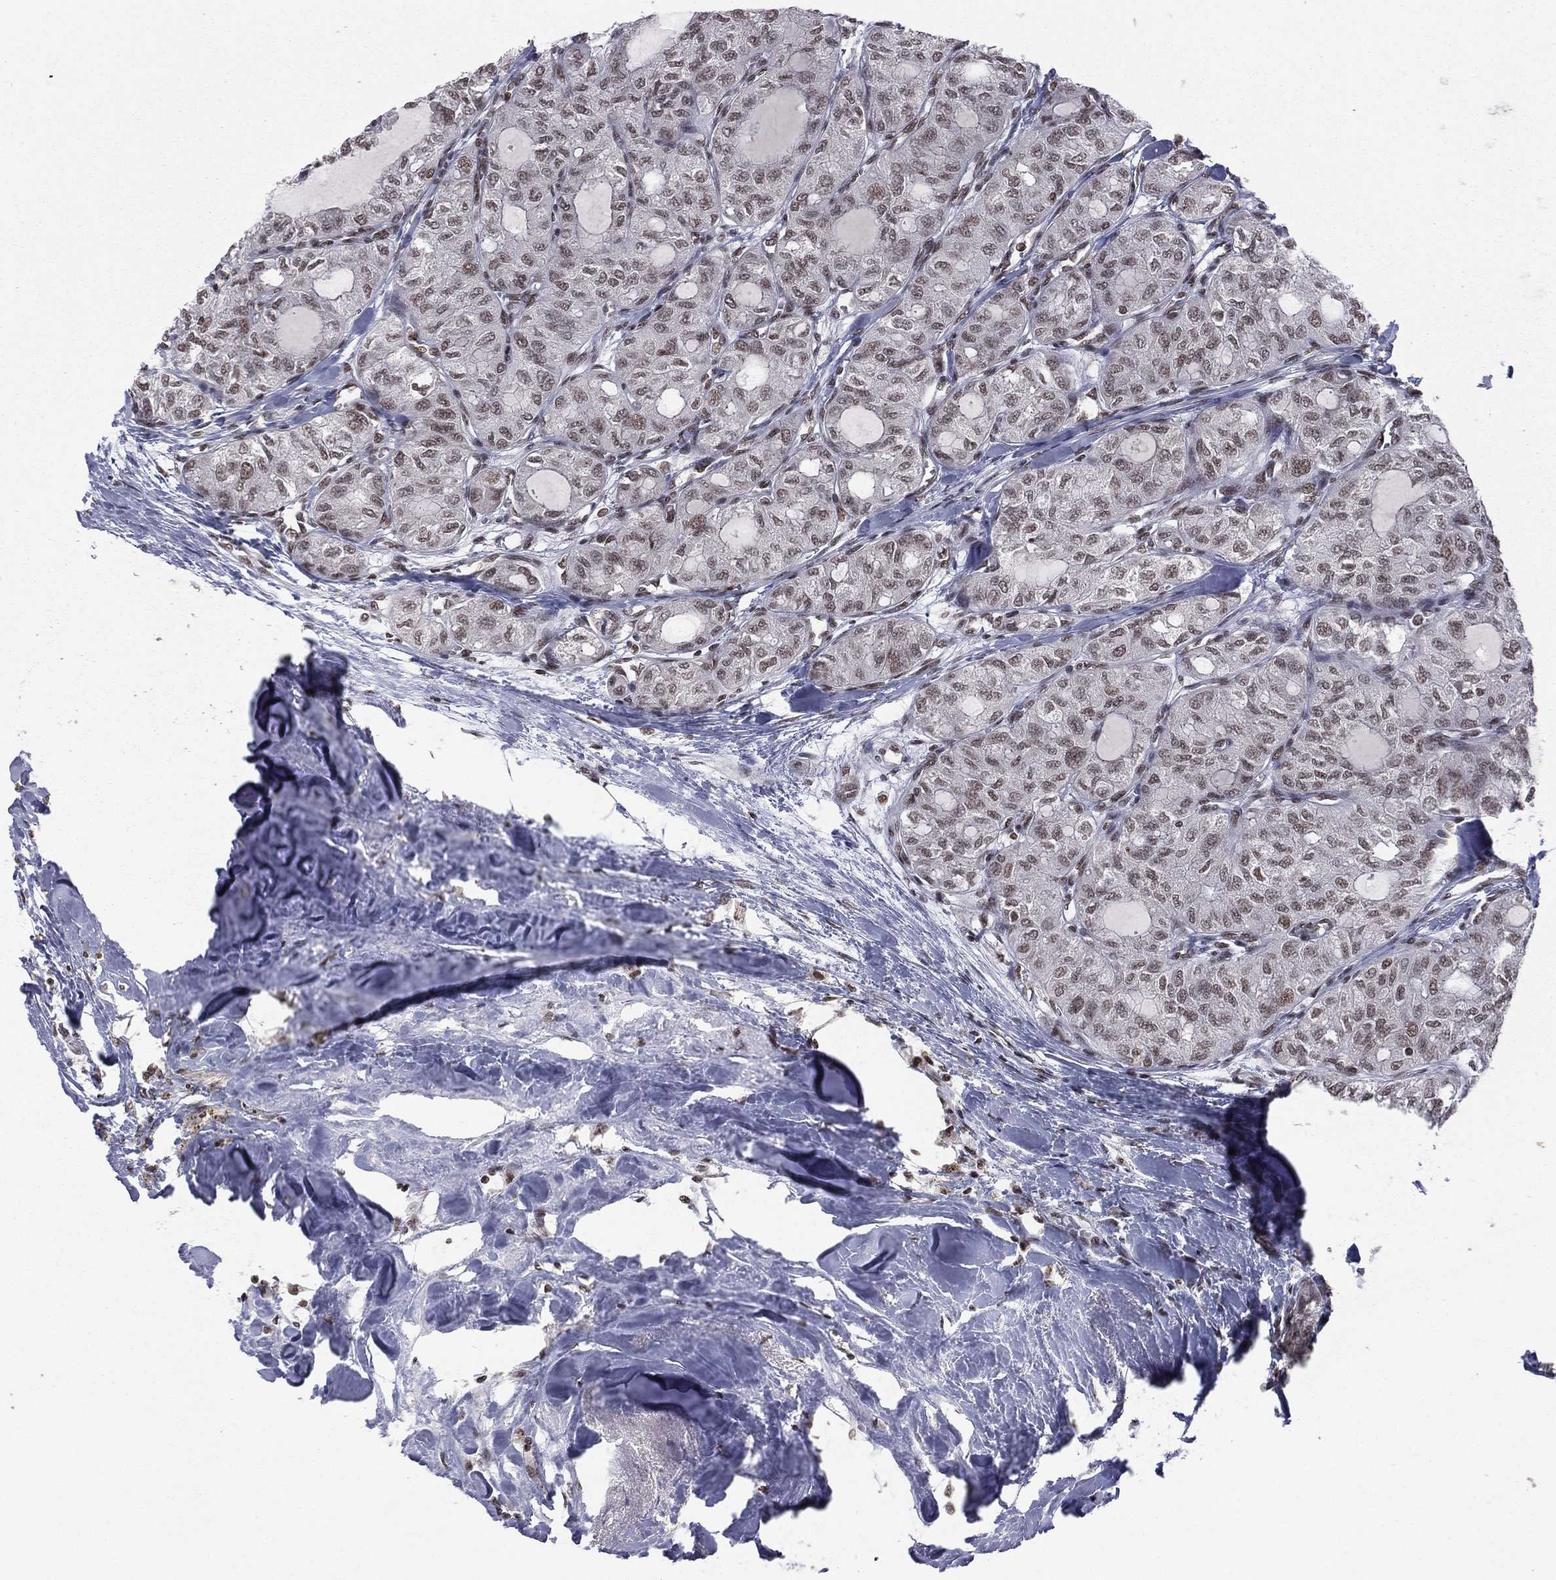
{"staining": {"intensity": "moderate", "quantity": "<25%", "location": "nuclear"}, "tissue": "thyroid cancer", "cell_type": "Tumor cells", "image_type": "cancer", "snomed": [{"axis": "morphology", "description": "Follicular adenoma carcinoma, NOS"}, {"axis": "topography", "description": "Thyroid gland"}], "caption": "Protein expression analysis of human follicular adenoma carcinoma (thyroid) reveals moderate nuclear staining in approximately <25% of tumor cells.", "gene": "RFX7", "patient": {"sex": "male", "age": 75}}